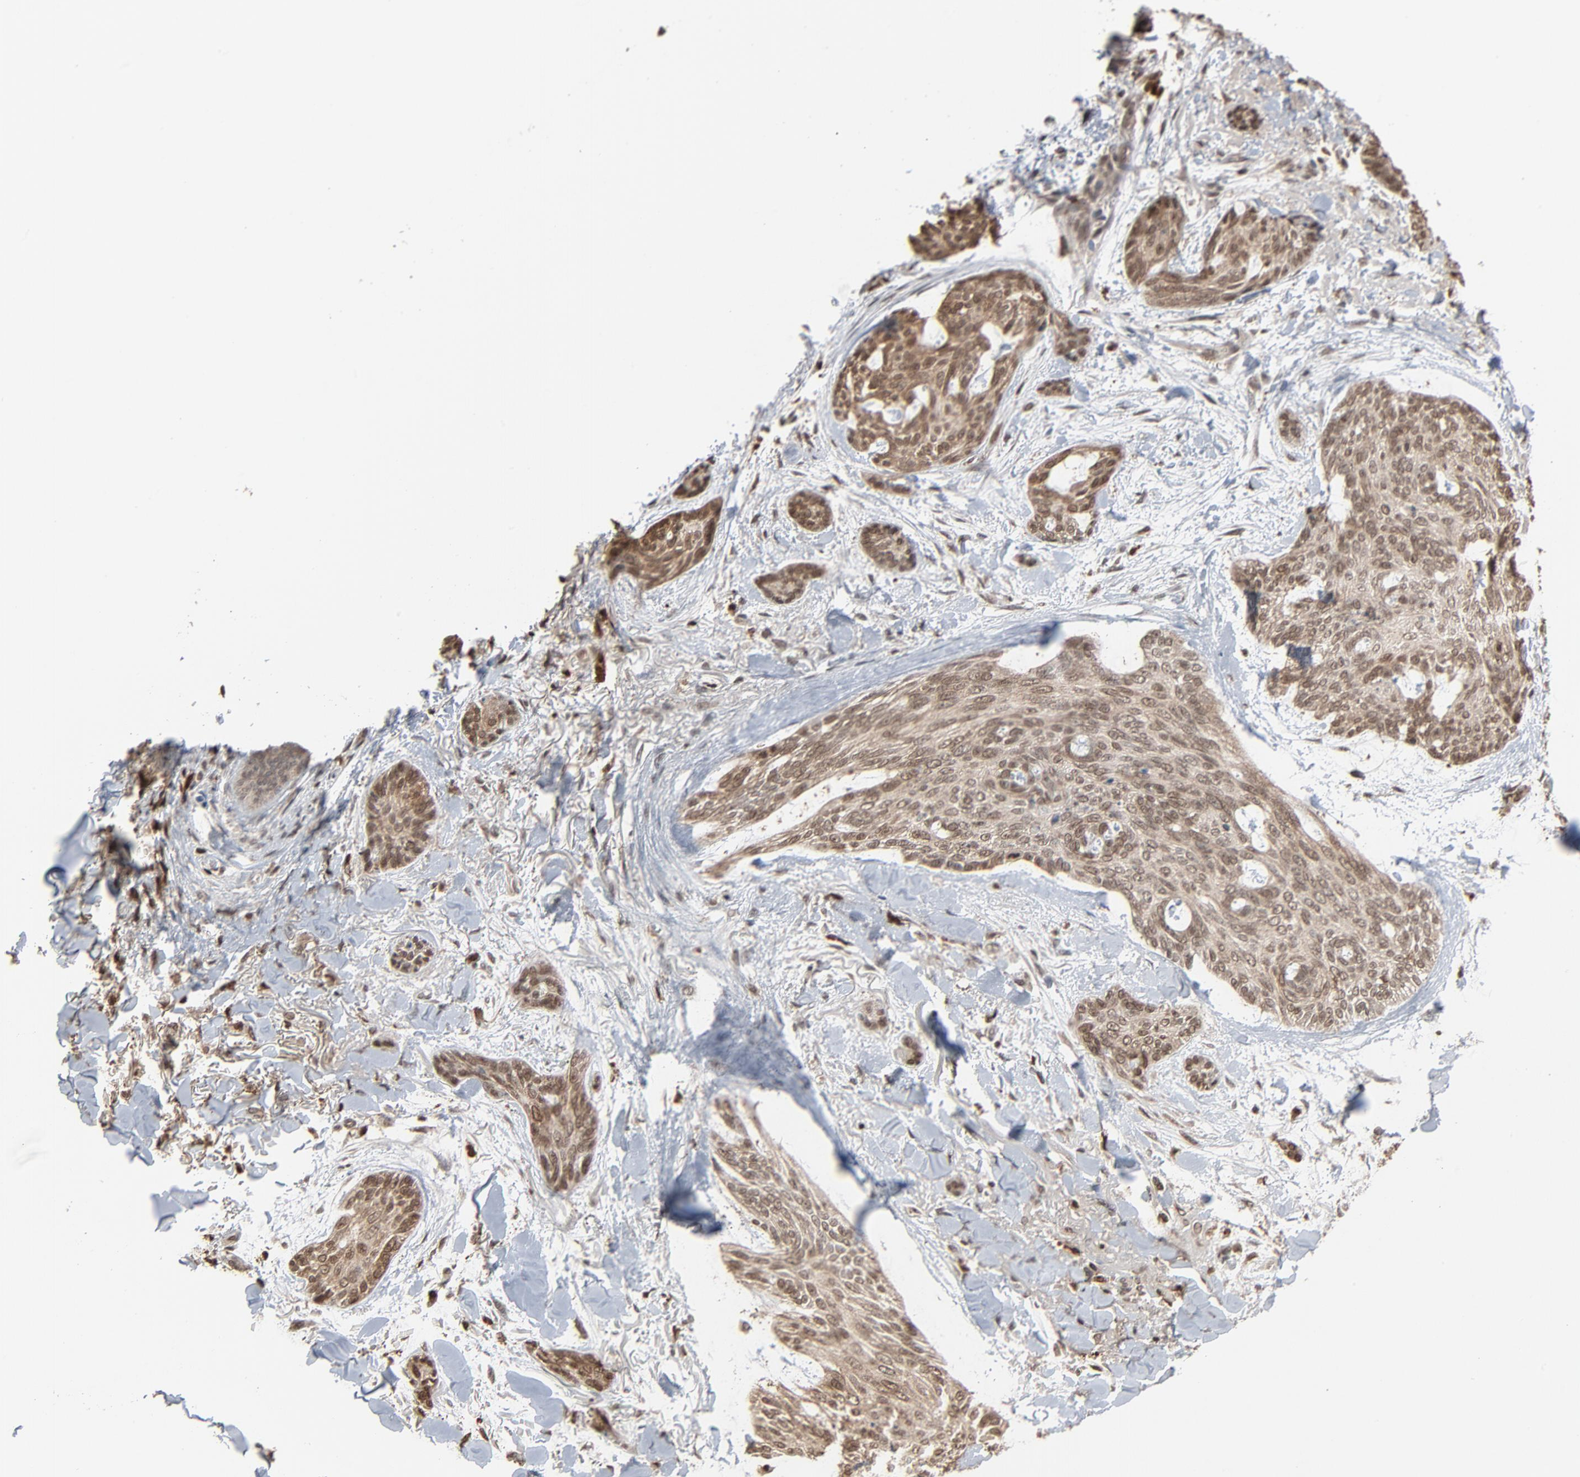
{"staining": {"intensity": "moderate", "quantity": ">75%", "location": "cytoplasmic/membranous,nuclear"}, "tissue": "skin cancer", "cell_type": "Tumor cells", "image_type": "cancer", "snomed": [{"axis": "morphology", "description": "Normal tissue, NOS"}, {"axis": "morphology", "description": "Basal cell carcinoma"}, {"axis": "topography", "description": "Skin"}], "caption": "Immunohistochemical staining of skin basal cell carcinoma shows moderate cytoplasmic/membranous and nuclear protein positivity in approximately >75% of tumor cells.", "gene": "RPS6KA3", "patient": {"sex": "female", "age": 71}}